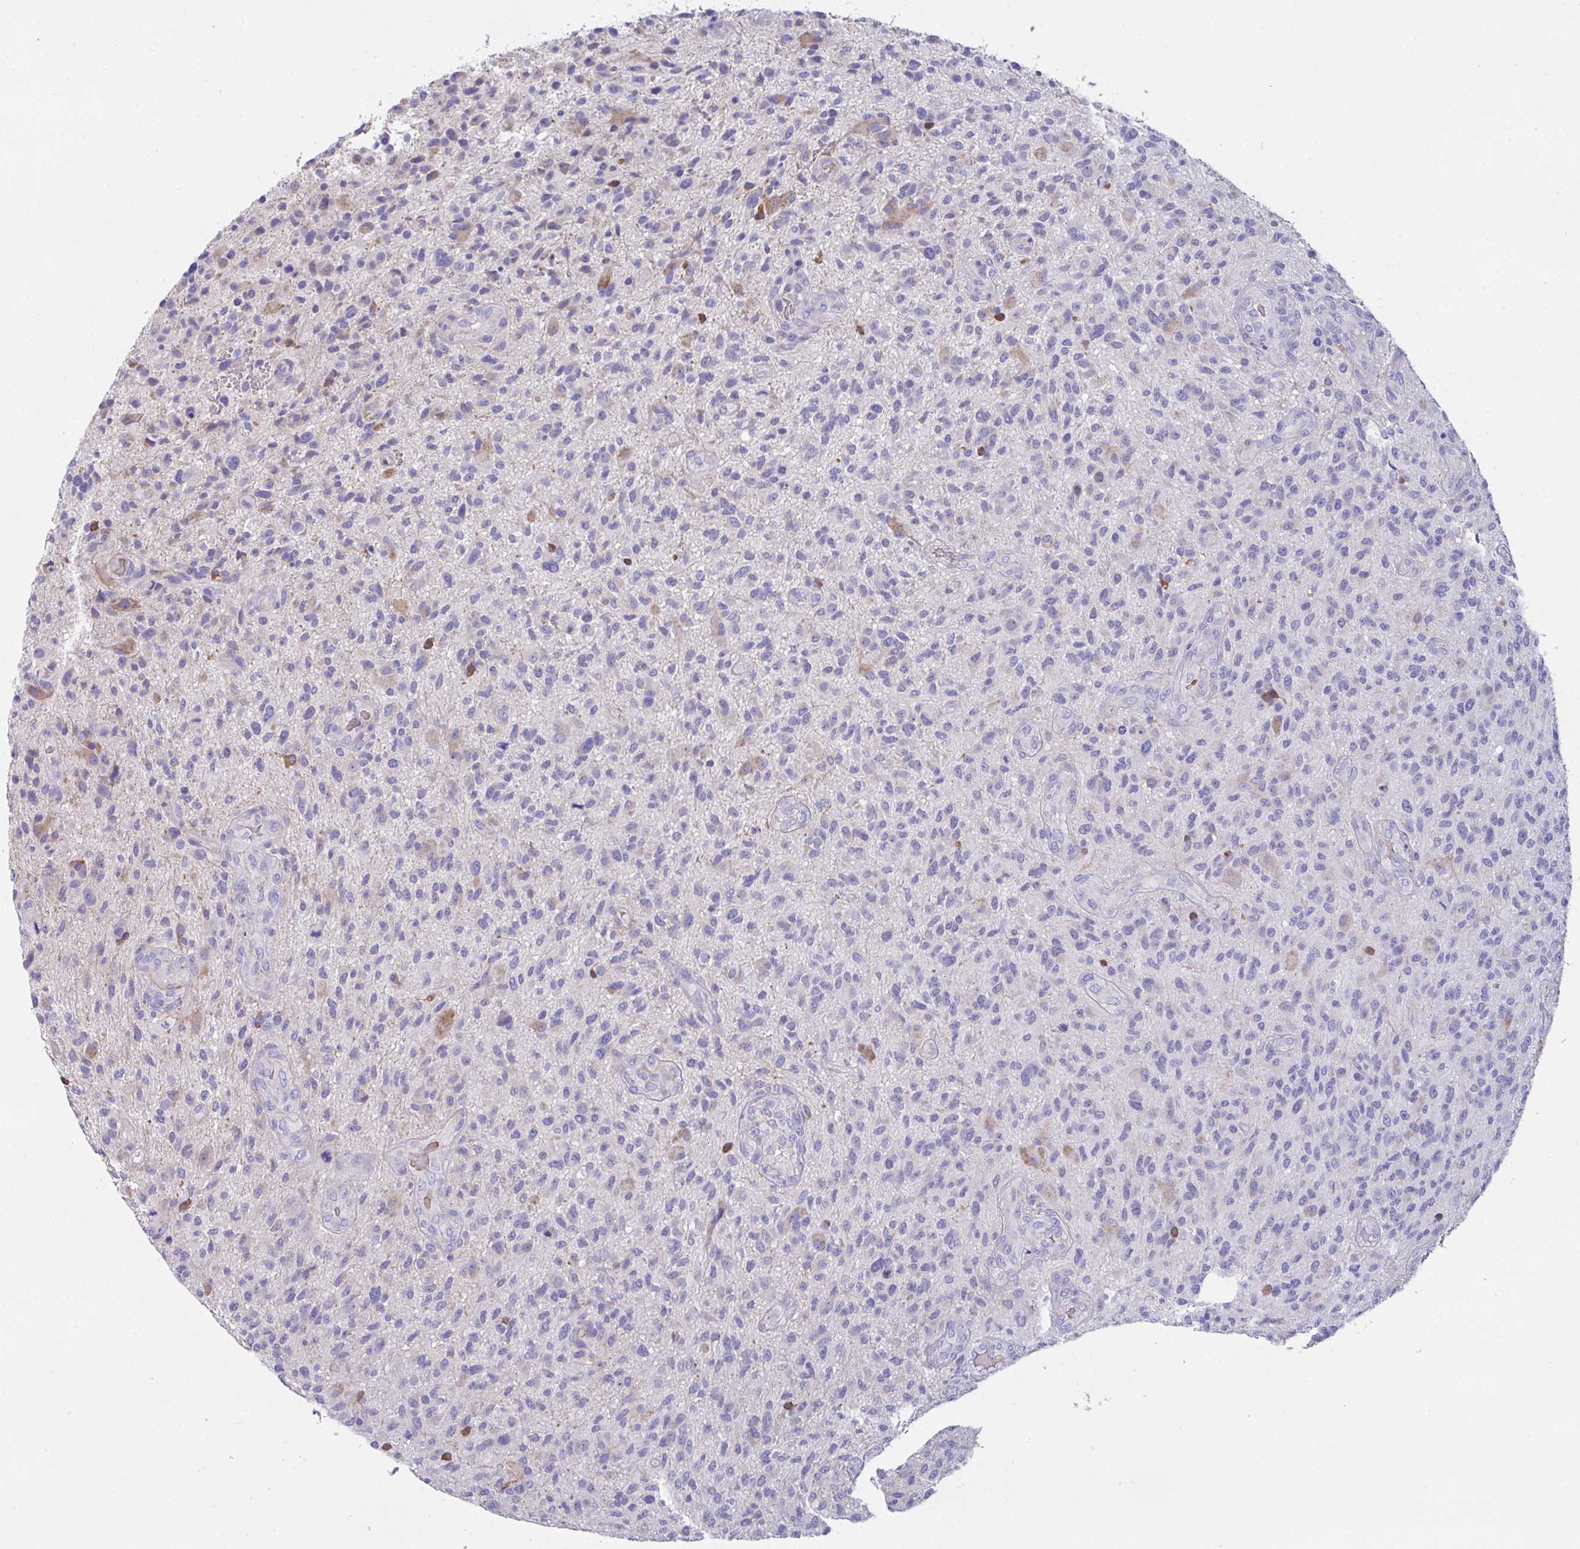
{"staining": {"intensity": "negative", "quantity": "none", "location": "none"}, "tissue": "glioma", "cell_type": "Tumor cells", "image_type": "cancer", "snomed": [{"axis": "morphology", "description": "Glioma, malignant, High grade"}, {"axis": "topography", "description": "Brain"}], "caption": "Tumor cells show no significant protein expression in high-grade glioma (malignant). Brightfield microscopy of IHC stained with DAB (3,3'-diaminobenzidine) (brown) and hematoxylin (blue), captured at high magnification.", "gene": "TFAP2C", "patient": {"sex": "male", "age": 47}}